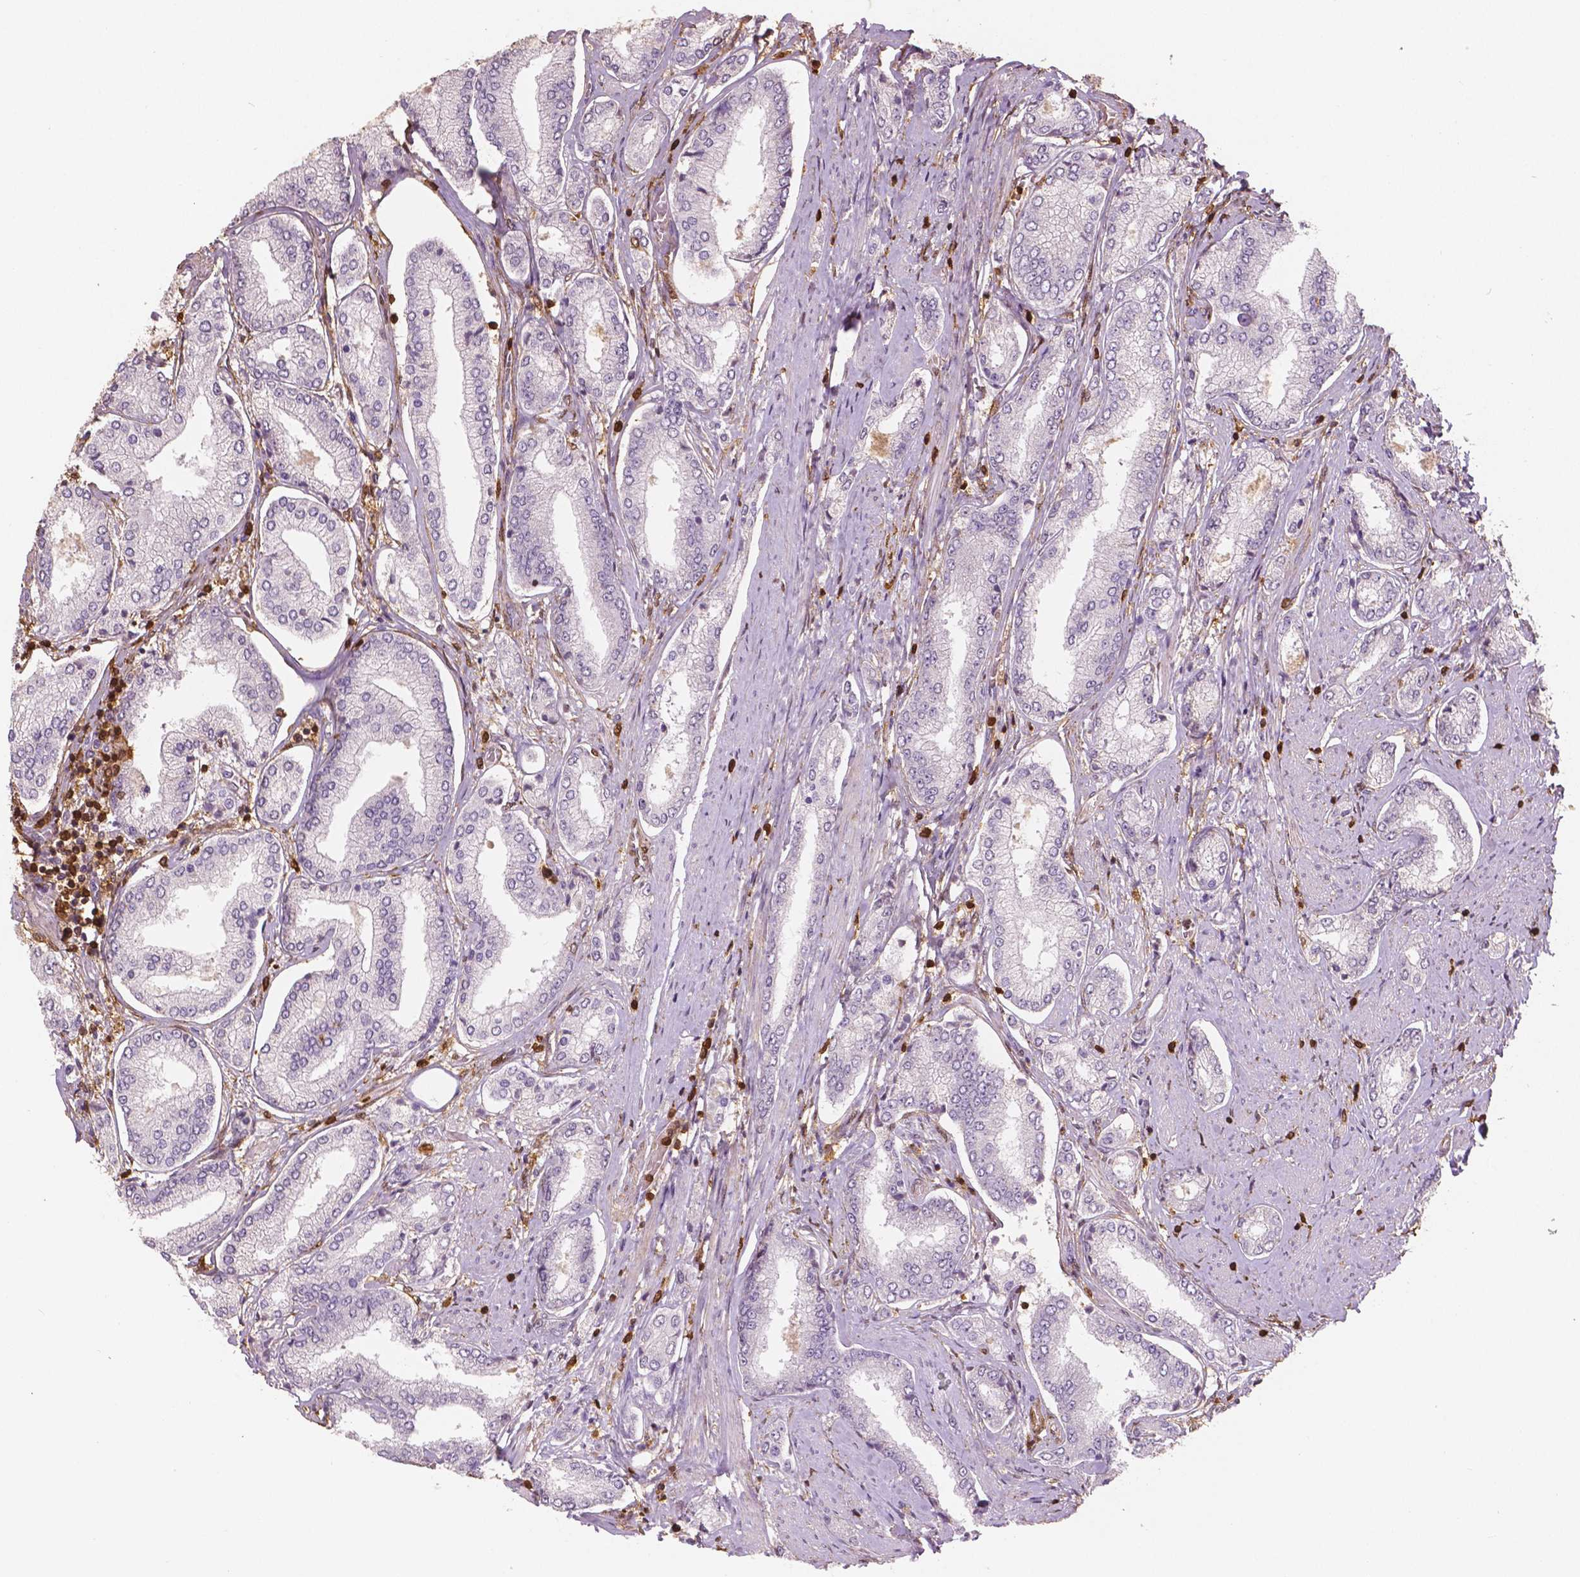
{"staining": {"intensity": "negative", "quantity": "none", "location": "none"}, "tissue": "prostate cancer", "cell_type": "Tumor cells", "image_type": "cancer", "snomed": [{"axis": "morphology", "description": "Adenocarcinoma, NOS"}, {"axis": "topography", "description": "Prostate"}], "caption": "Prostate adenocarcinoma was stained to show a protein in brown. There is no significant staining in tumor cells.", "gene": "S100A4", "patient": {"sex": "male", "age": 63}}